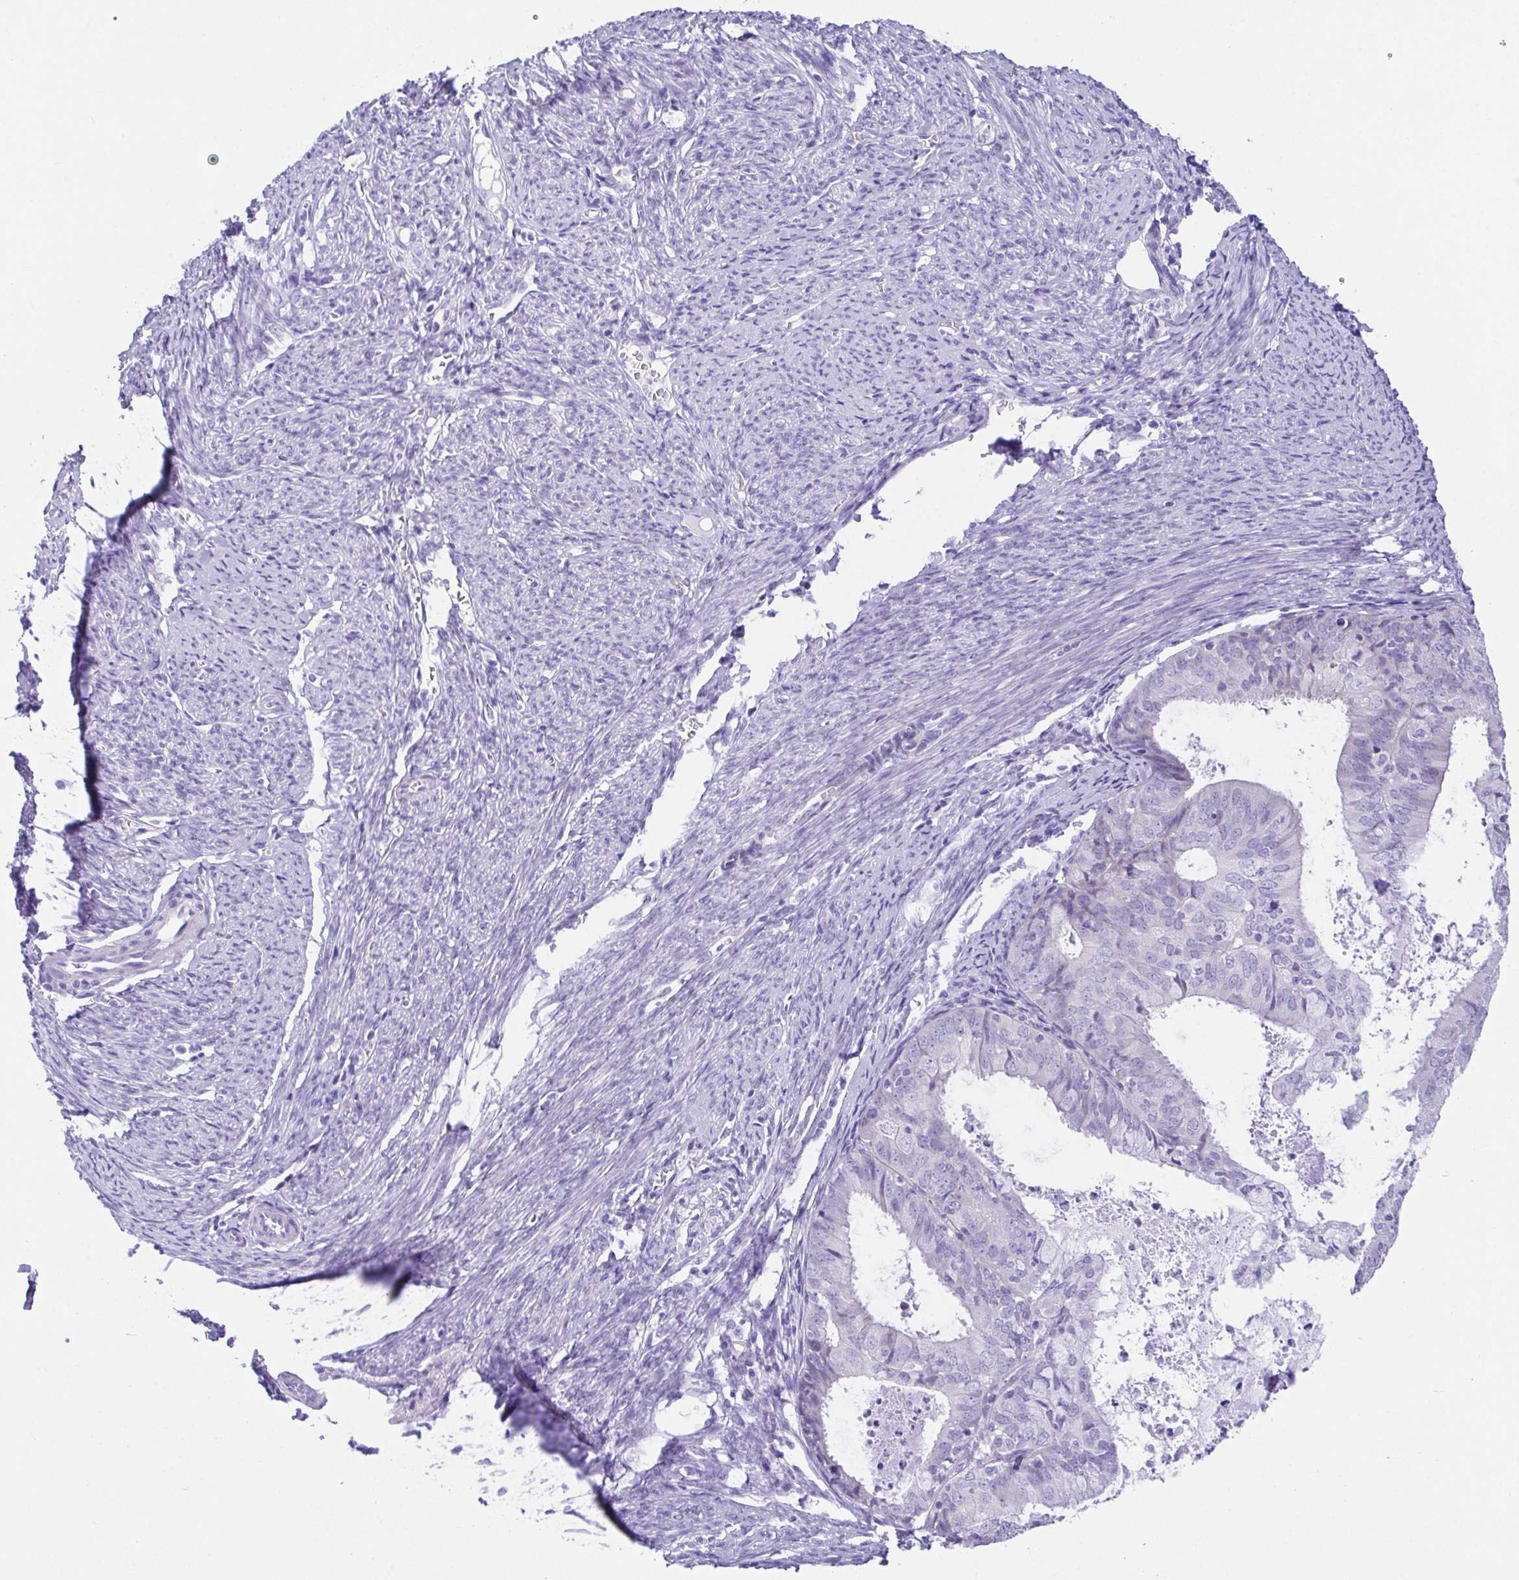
{"staining": {"intensity": "negative", "quantity": "none", "location": "none"}, "tissue": "endometrial cancer", "cell_type": "Tumor cells", "image_type": "cancer", "snomed": [{"axis": "morphology", "description": "Adenocarcinoma, NOS"}, {"axis": "topography", "description": "Endometrium"}], "caption": "IHC image of neoplastic tissue: endometrial cancer stained with DAB (3,3'-diaminobenzidine) displays no significant protein expression in tumor cells.", "gene": "LUZP4", "patient": {"sex": "female", "age": 57}}